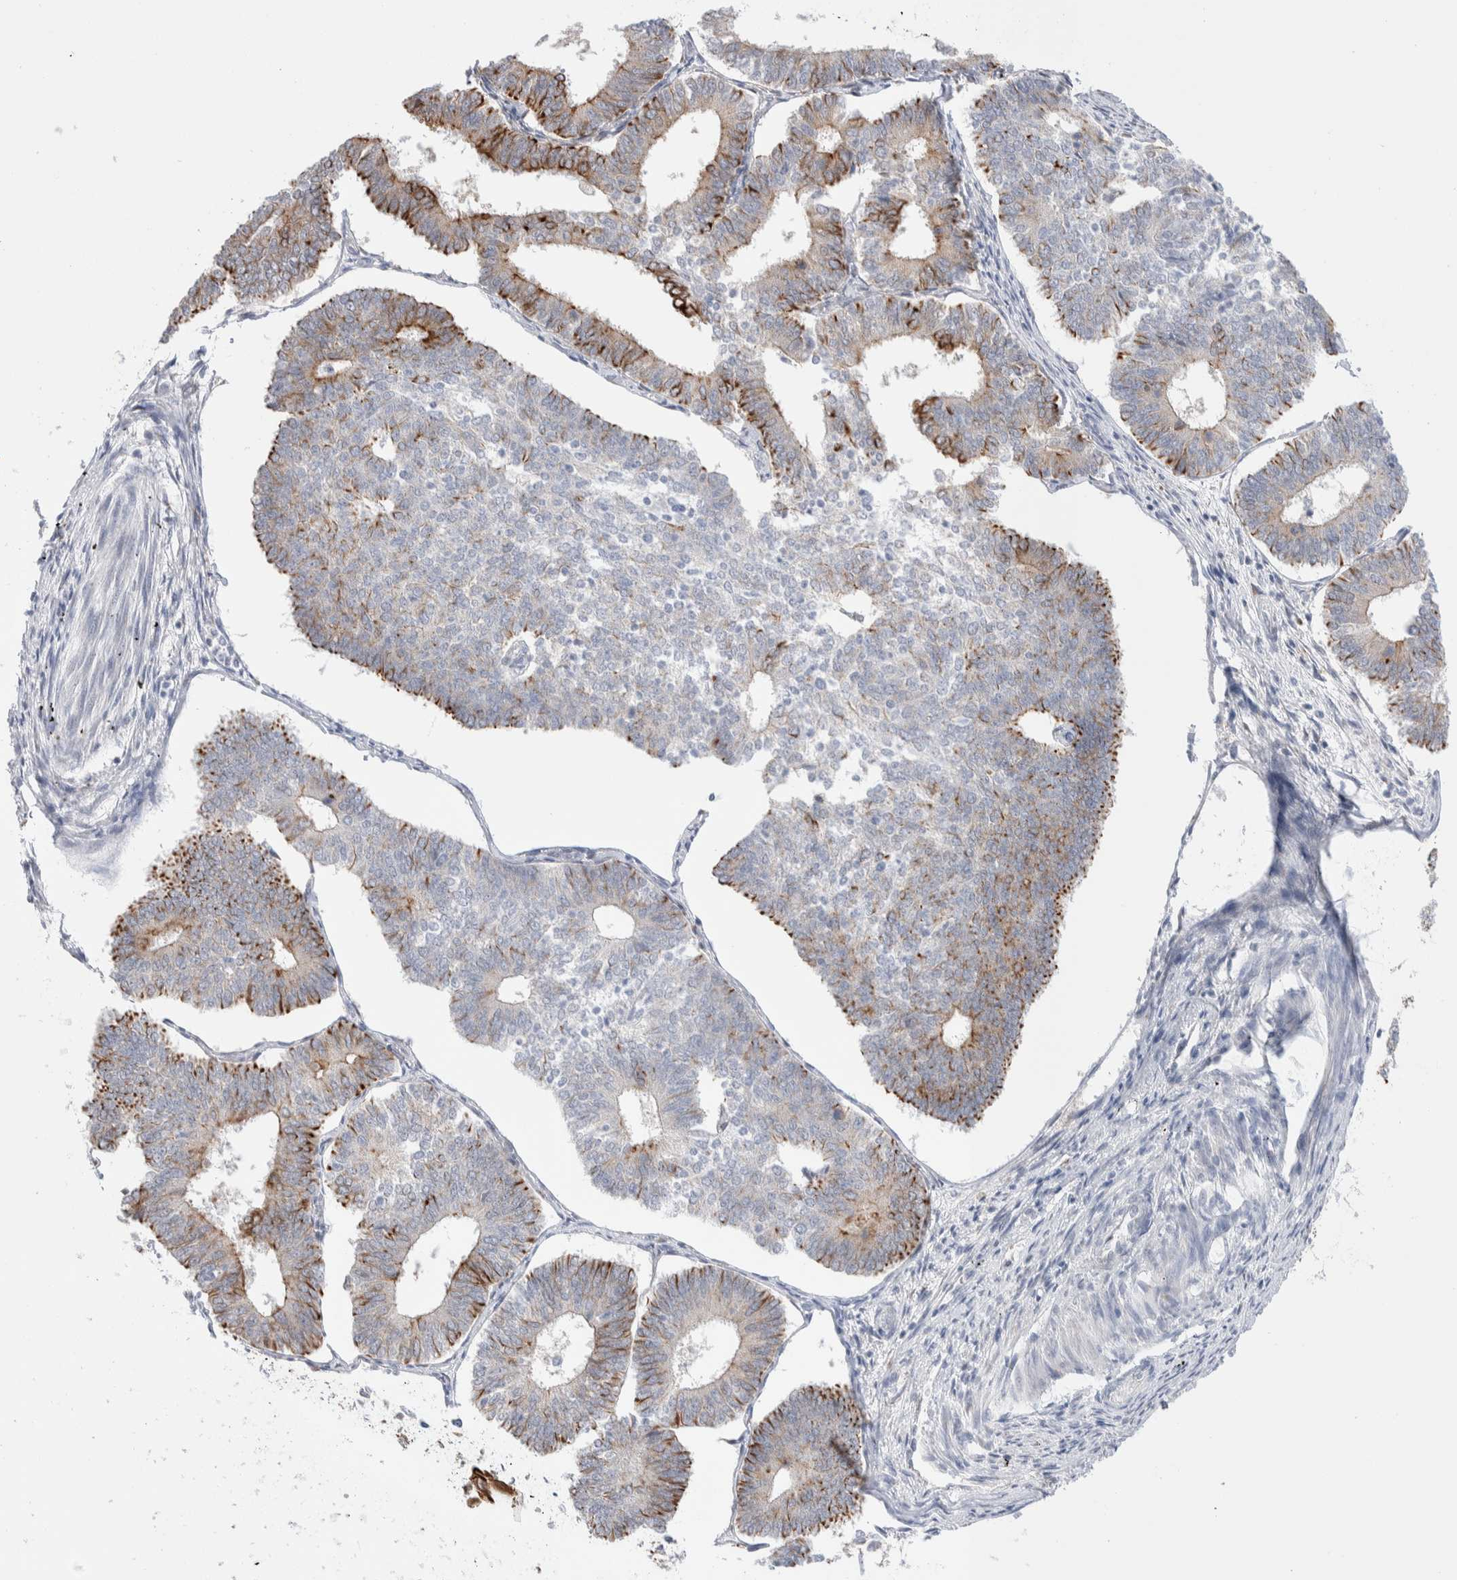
{"staining": {"intensity": "strong", "quantity": "<25%", "location": "cytoplasmic/membranous"}, "tissue": "endometrial cancer", "cell_type": "Tumor cells", "image_type": "cancer", "snomed": [{"axis": "morphology", "description": "Adenocarcinoma, NOS"}, {"axis": "topography", "description": "Endometrium"}], "caption": "Endometrial cancer (adenocarcinoma) stained with immunohistochemistry reveals strong cytoplasmic/membranous staining in approximately <25% of tumor cells. The staining was performed using DAB to visualize the protein expression in brown, while the nuclei were stained in blue with hematoxylin (Magnification: 20x).", "gene": "C1orf112", "patient": {"sex": "female", "age": 70}}